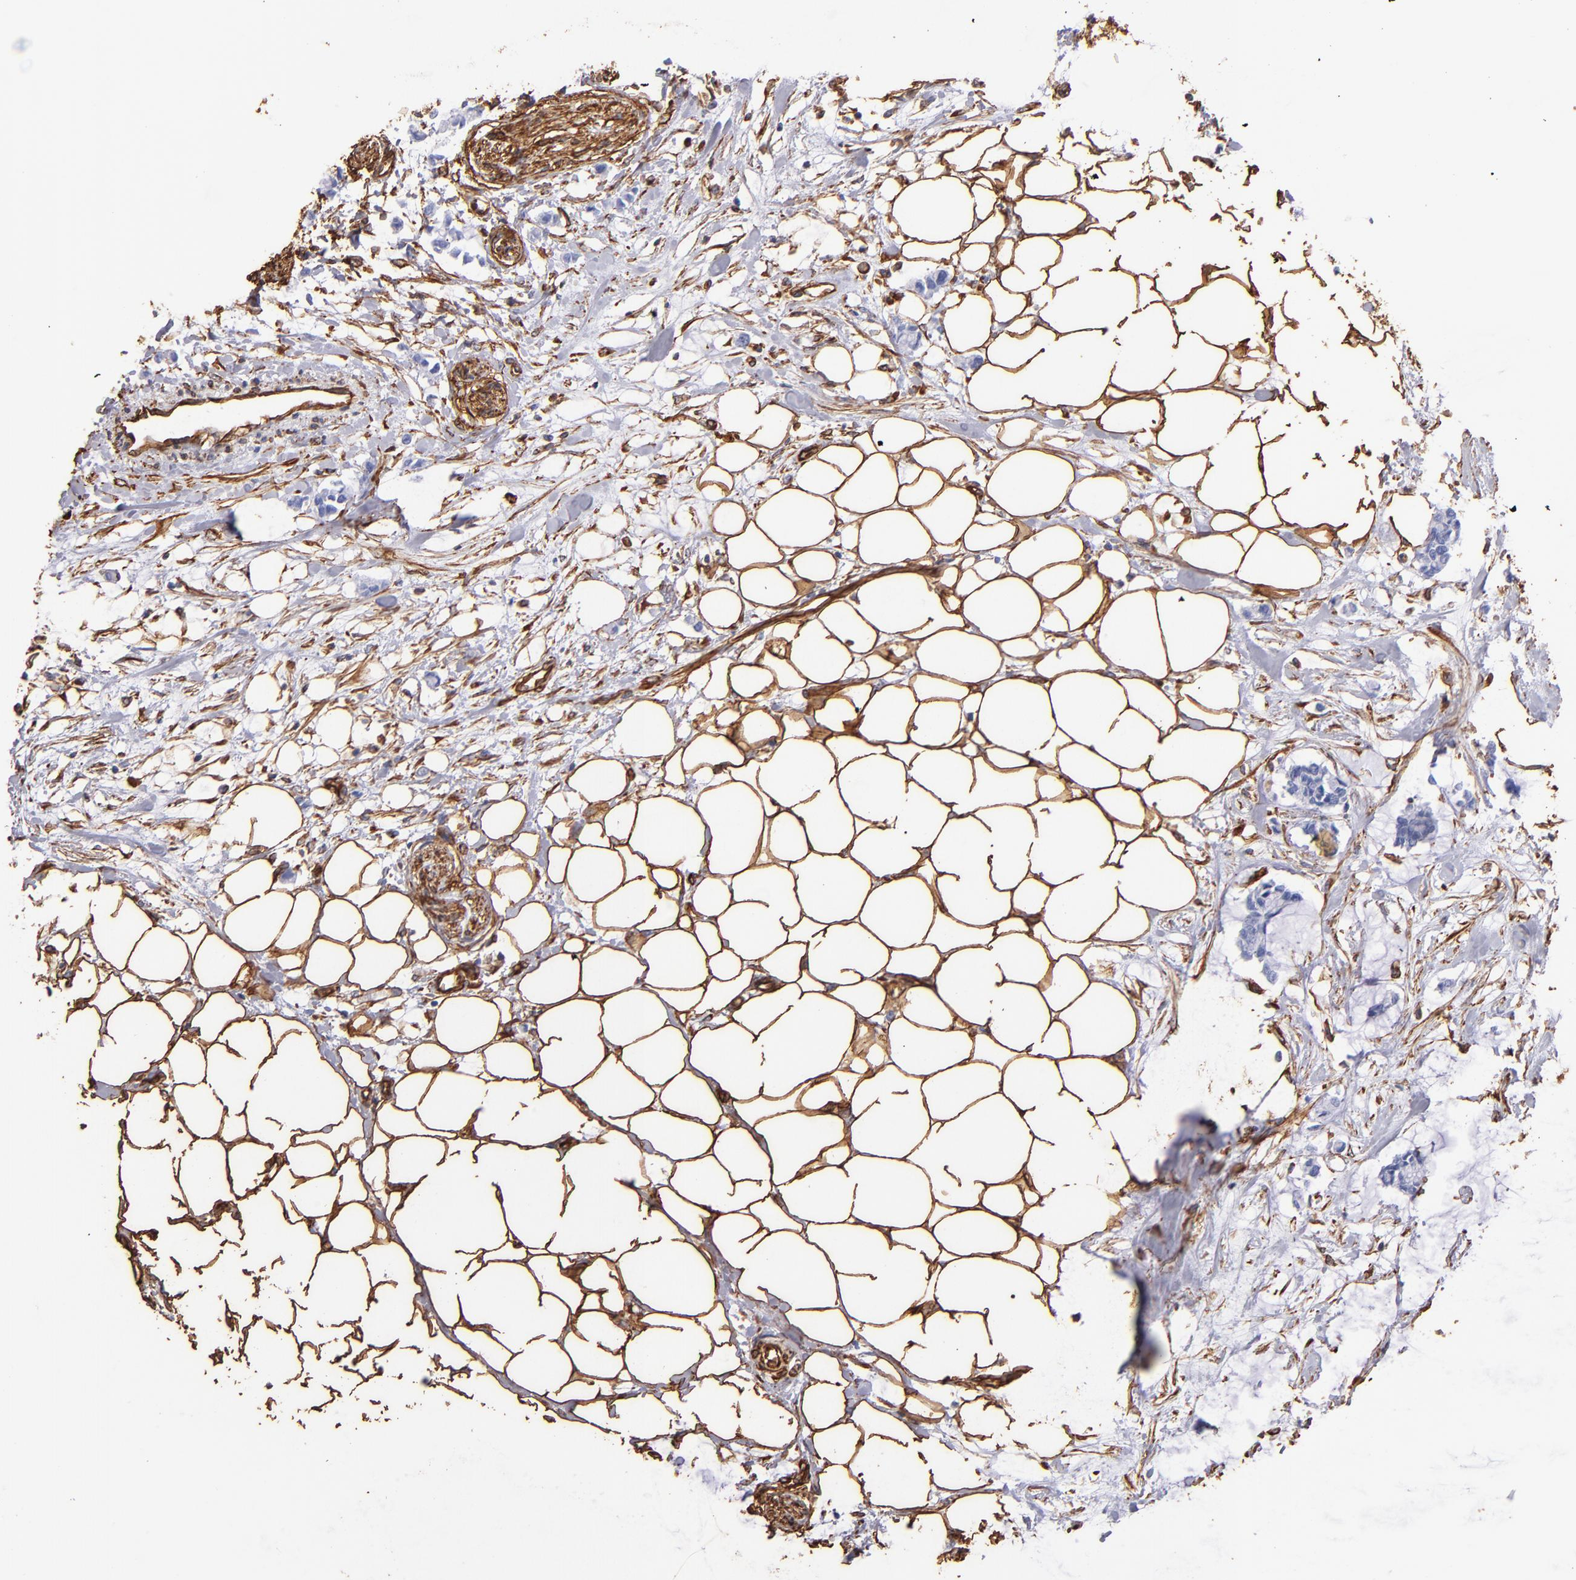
{"staining": {"intensity": "negative", "quantity": "none", "location": "none"}, "tissue": "colorectal cancer", "cell_type": "Tumor cells", "image_type": "cancer", "snomed": [{"axis": "morphology", "description": "Normal tissue, NOS"}, {"axis": "morphology", "description": "Adenocarcinoma, NOS"}, {"axis": "topography", "description": "Colon"}, {"axis": "topography", "description": "Peripheral nerve tissue"}], "caption": "Colorectal cancer was stained to show a protein in brown. There is no significant expression in tumor cells.", "gene": "VIM", "patient": {"sex": "male", "age": 14}}